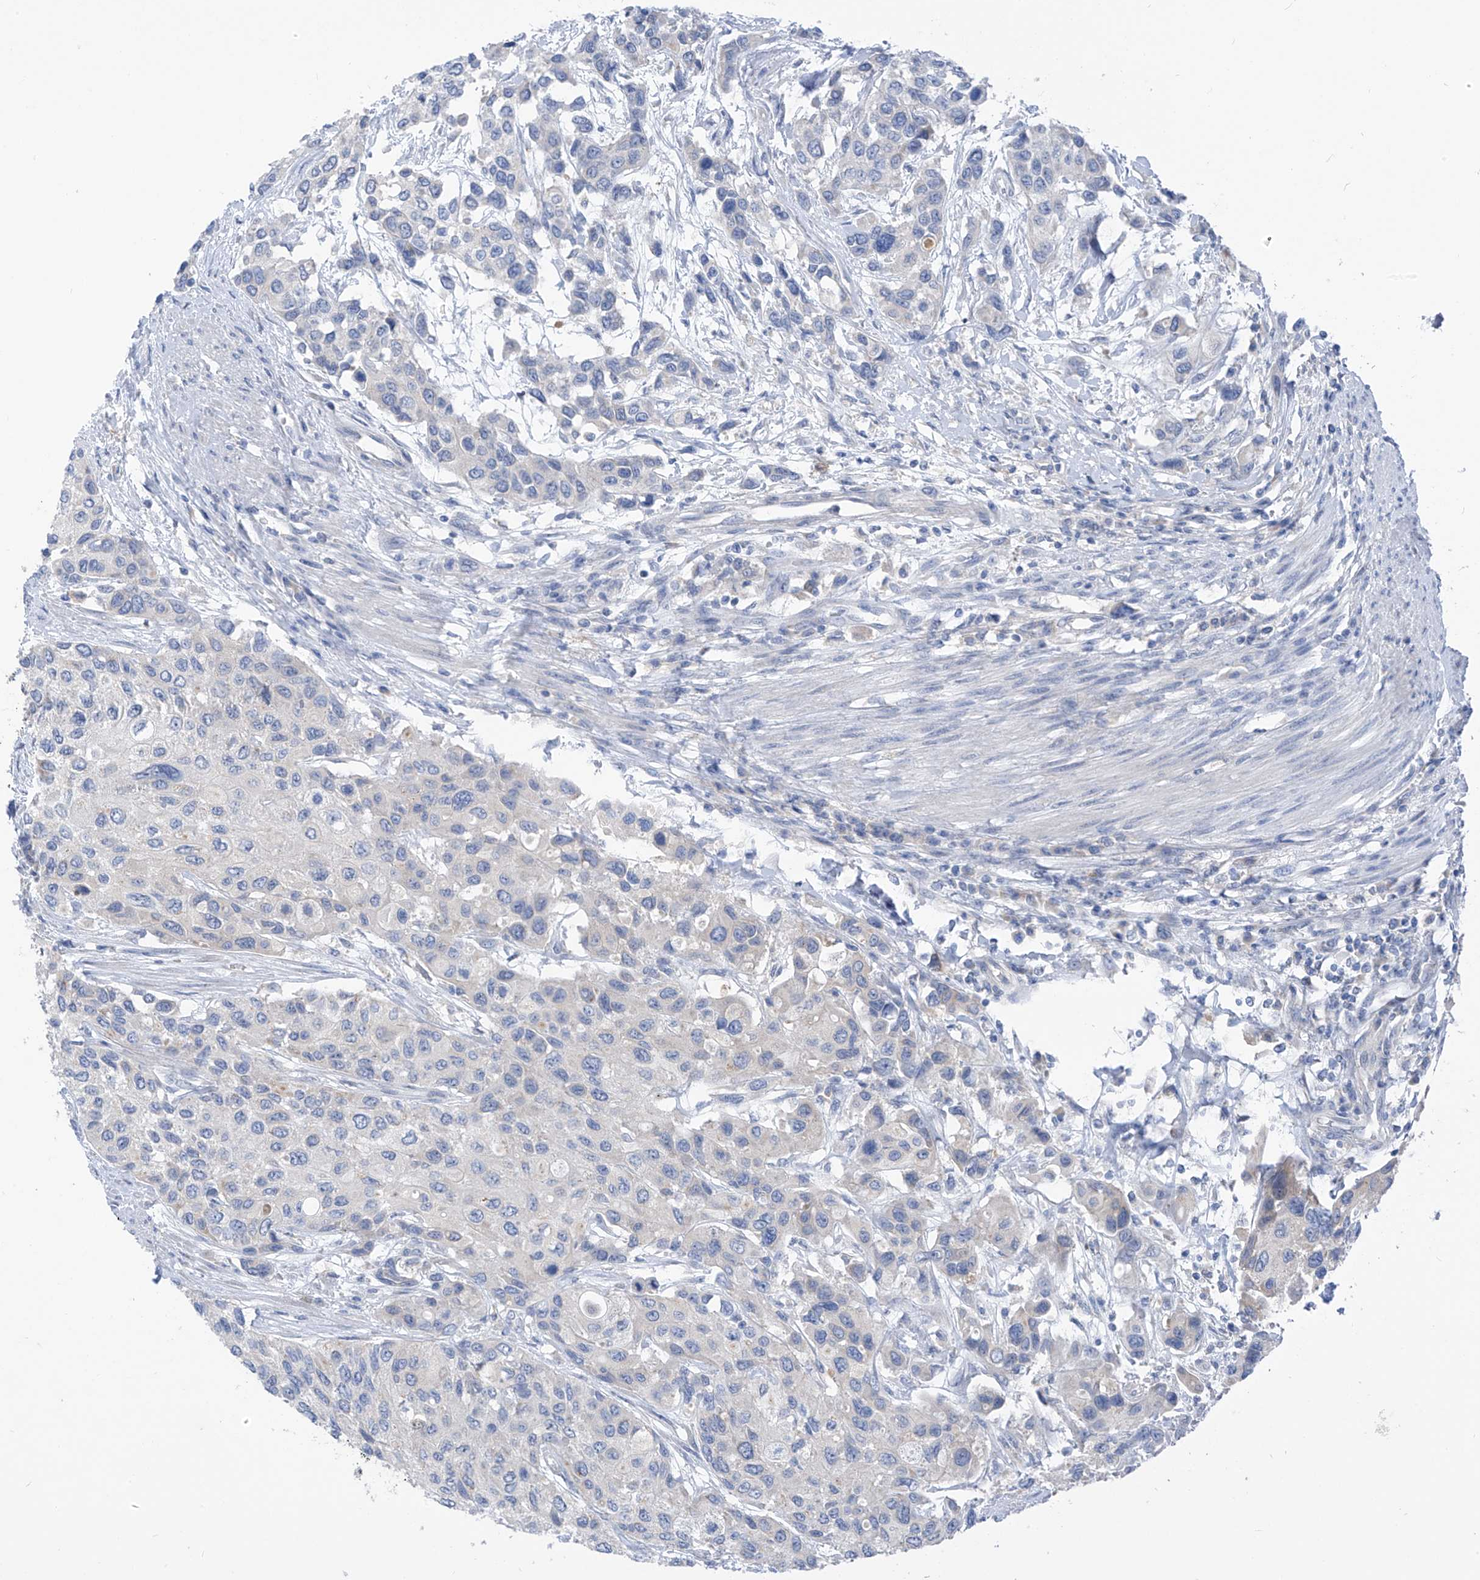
{"staining": {"intensity": "negative", "quantity": "none", "location": "none"}, "tissue": "urothelial cancer", "cell_type": "Tumor cells", "image_type": "cancer", "snomed": [{"axis": "morphology", "description": "Normal tissue, NOS"}, {"axis": "morphology", "description": "Urothelial carcinoma, High grade"}, {"axis": "topography", "description": "Vascular tissue"}, {"axis": "topography", "description": "Urinary bladder"}], "caption": "This is an immunohistochemistry (IHC) micrograph of human urothelial cancer. There is no expression in tumor cells.", "gene": "LDAH", "patient": {"sex": "female", "age": 56}}